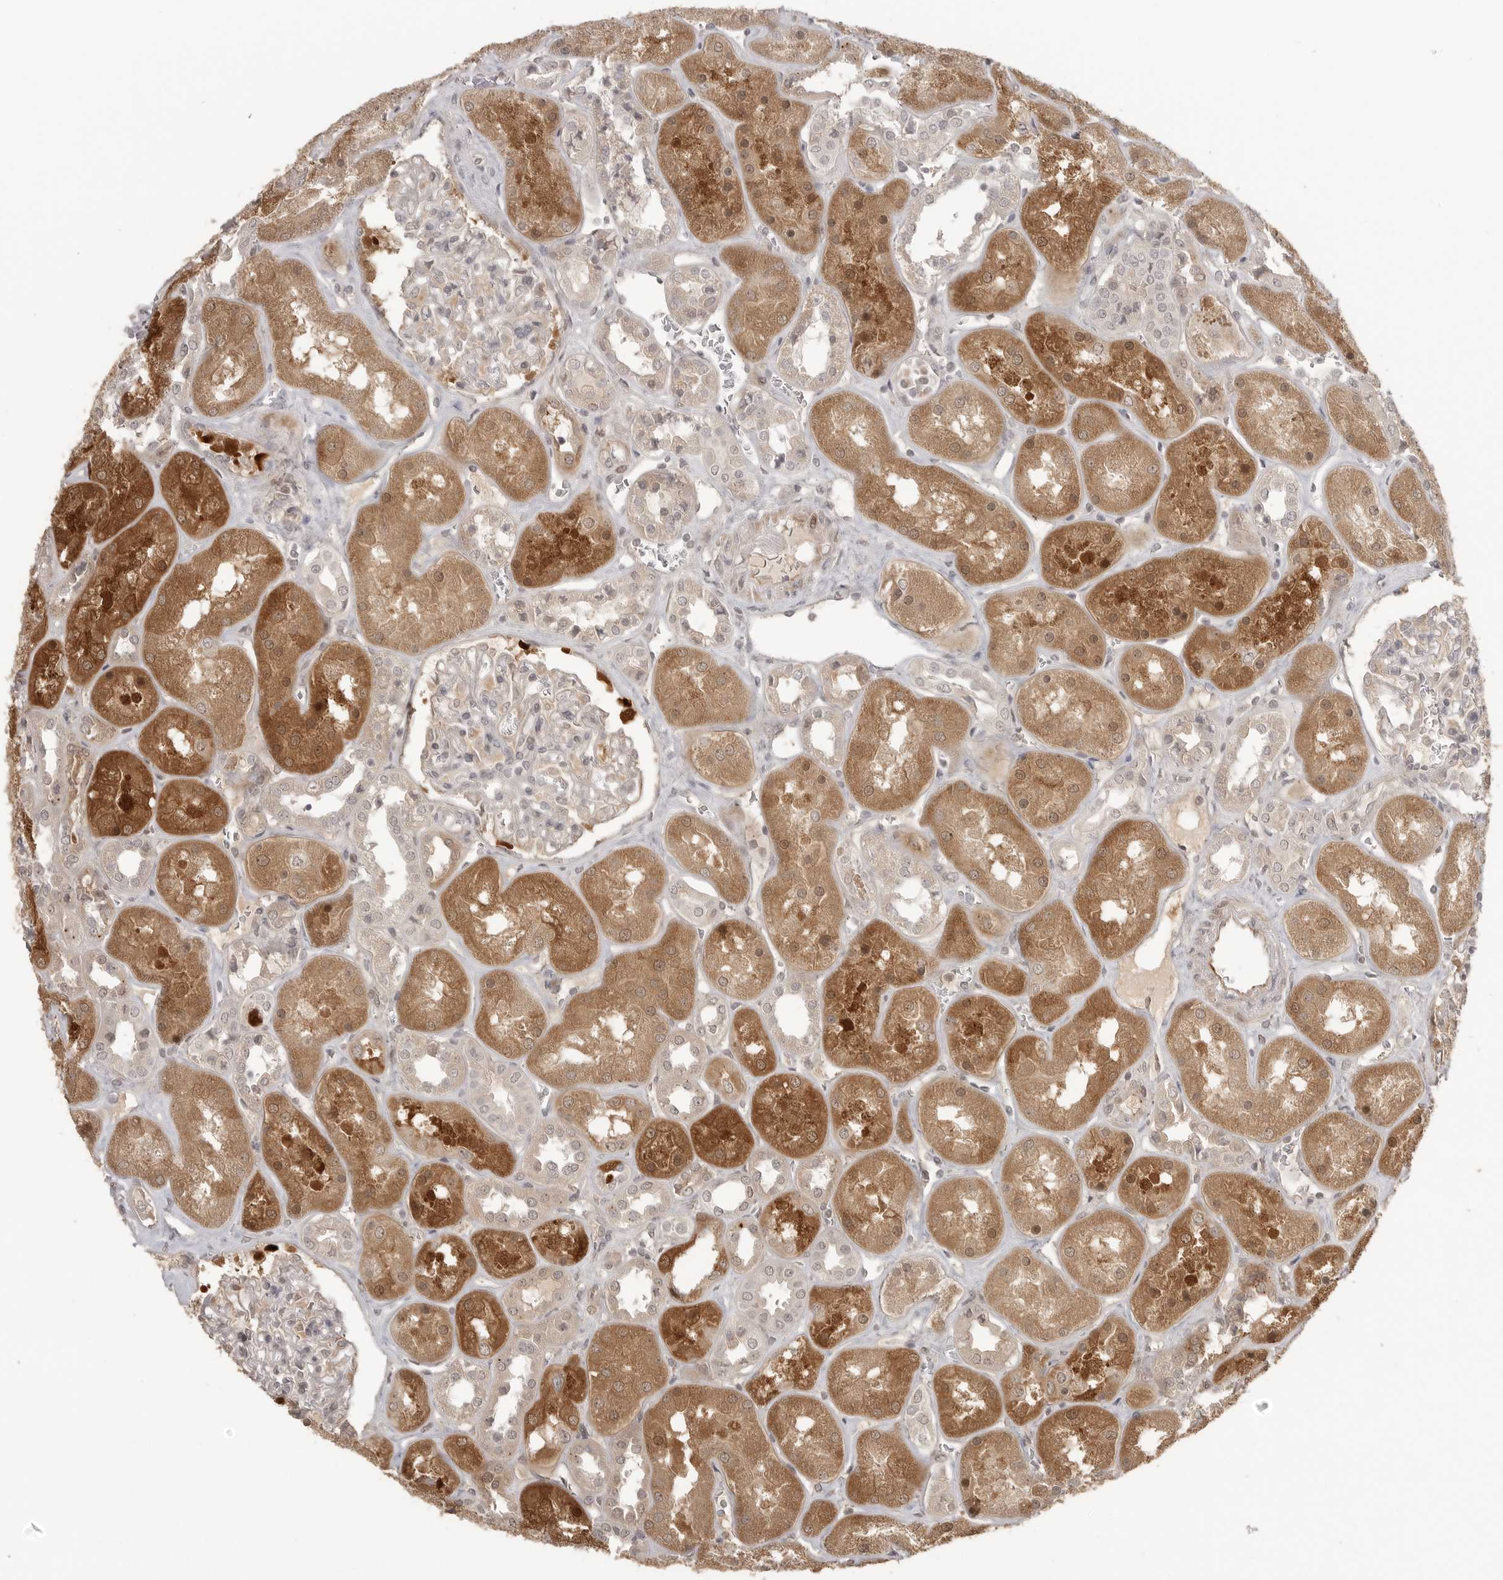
{"staining": {"intensity": "negative", "quantity": "none", "location": "none"}, "tissue": "kidney", "cell_type": "Cells in glomeruli", "image_type": "normal", "snomed": [{"axis": "morphology", "description": "Normal tissue, NOS"}, {"axis": "topography", "description": "Kidney"}], "caption": "Cells in glomeruli show no significant protein expression in normal kidney. (DAB immunohistochemistry with hematoxylin counter stain).", "gene": "SMG8", "patient": {"sex": "male", "age": 70}}